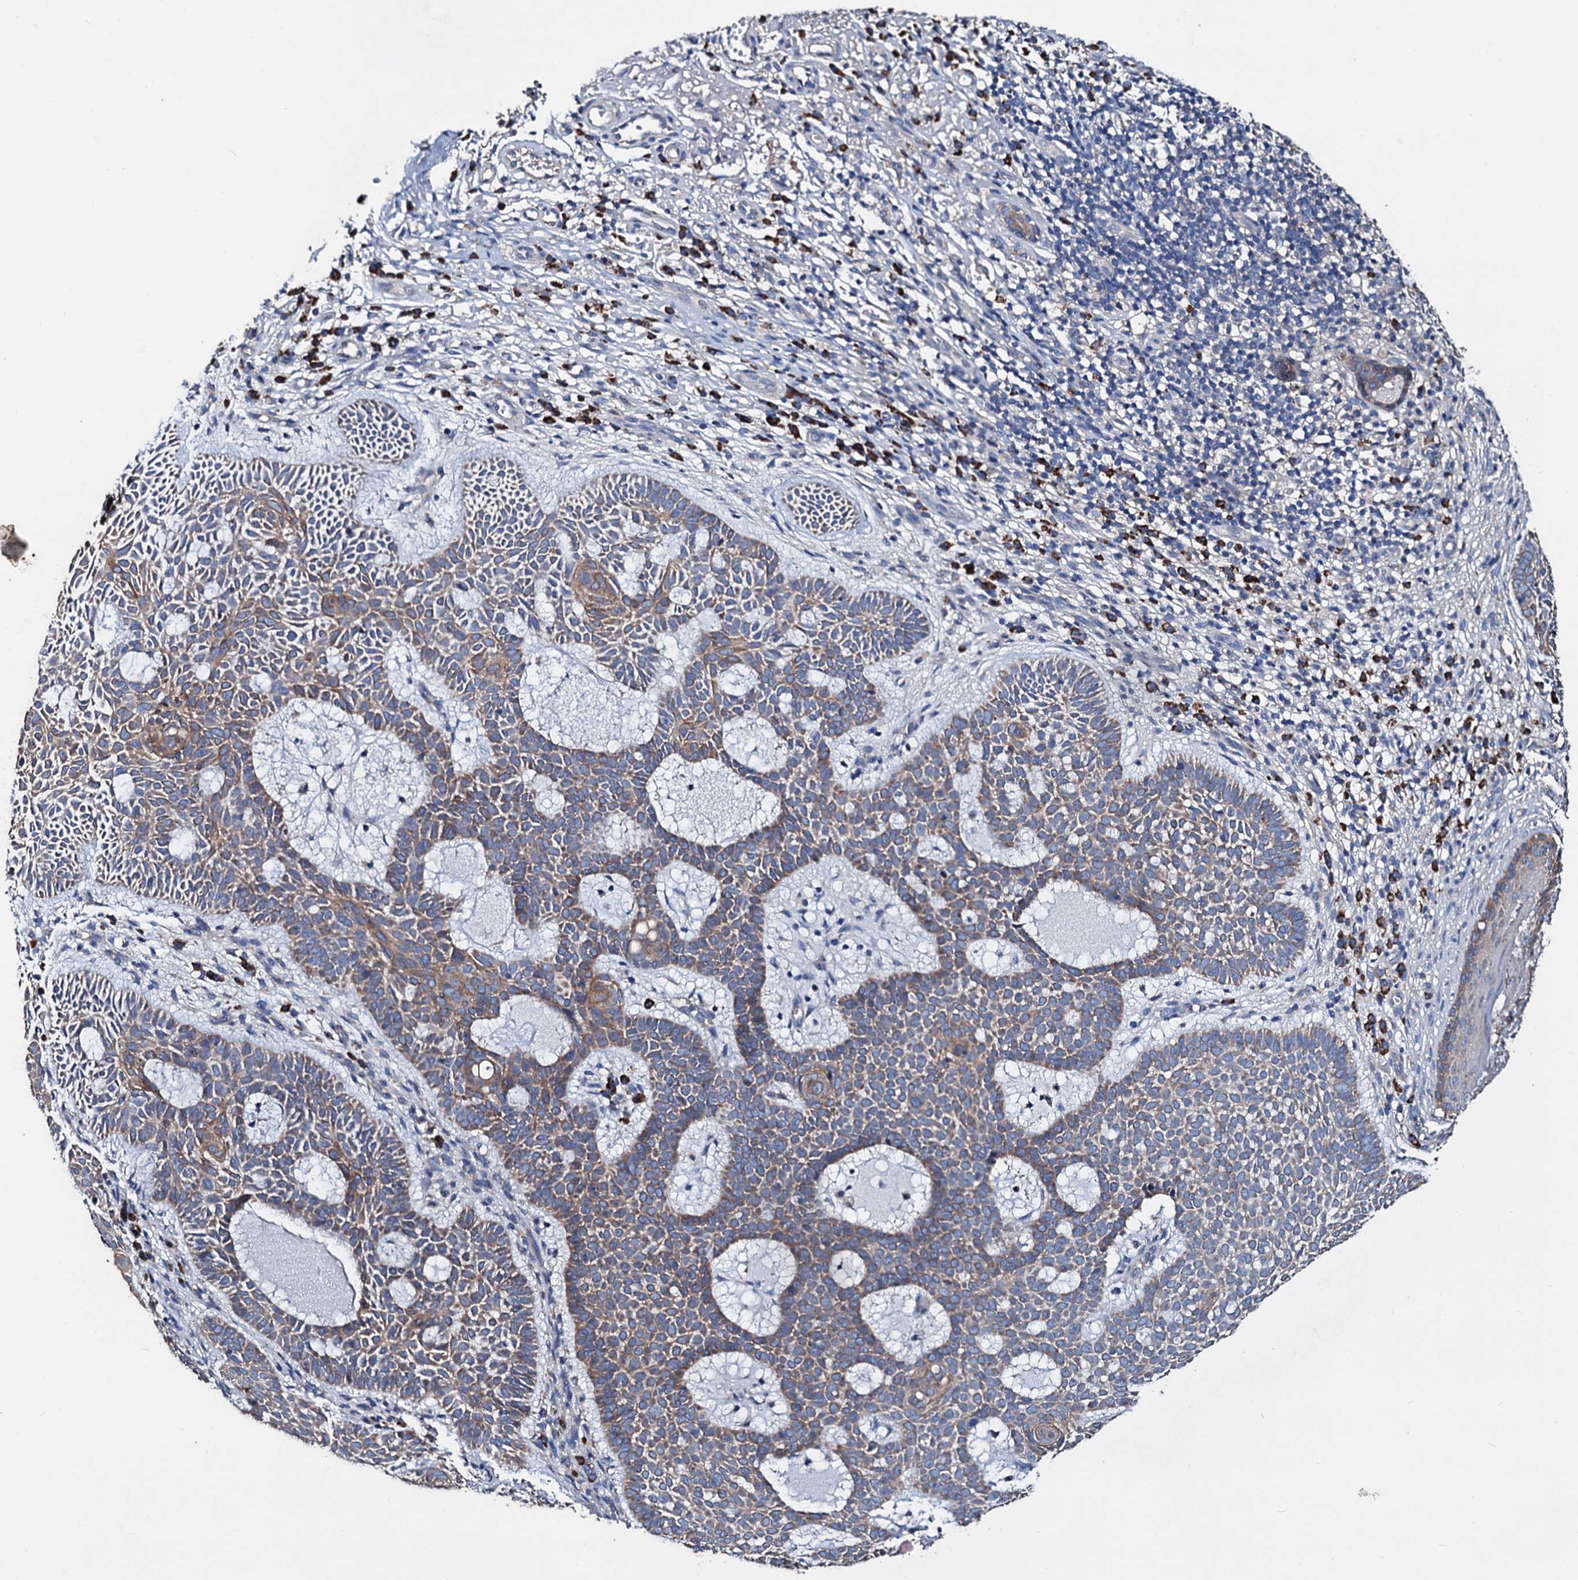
{"staining": {"intensity": "moderate", "quantity": "25%-75%", "location": "cytoplasmic/membranous"}, "tissue": "skin cancer", "cell_type": "Tumor cells", "image_type": "cancer", "snomed": [{"axis": "morphology", "description": "Basal cell carcinoma"}, {"axis": "topography", "description": "Skin"}], "caption": "Skin cancer stained with a brown dye exhibits moderate cytoplasmic/membranous positive staining in about 25%-75% of tumor cells.", "gene": "AKAP11", "patient": {"sex": "male", "age": 85}}